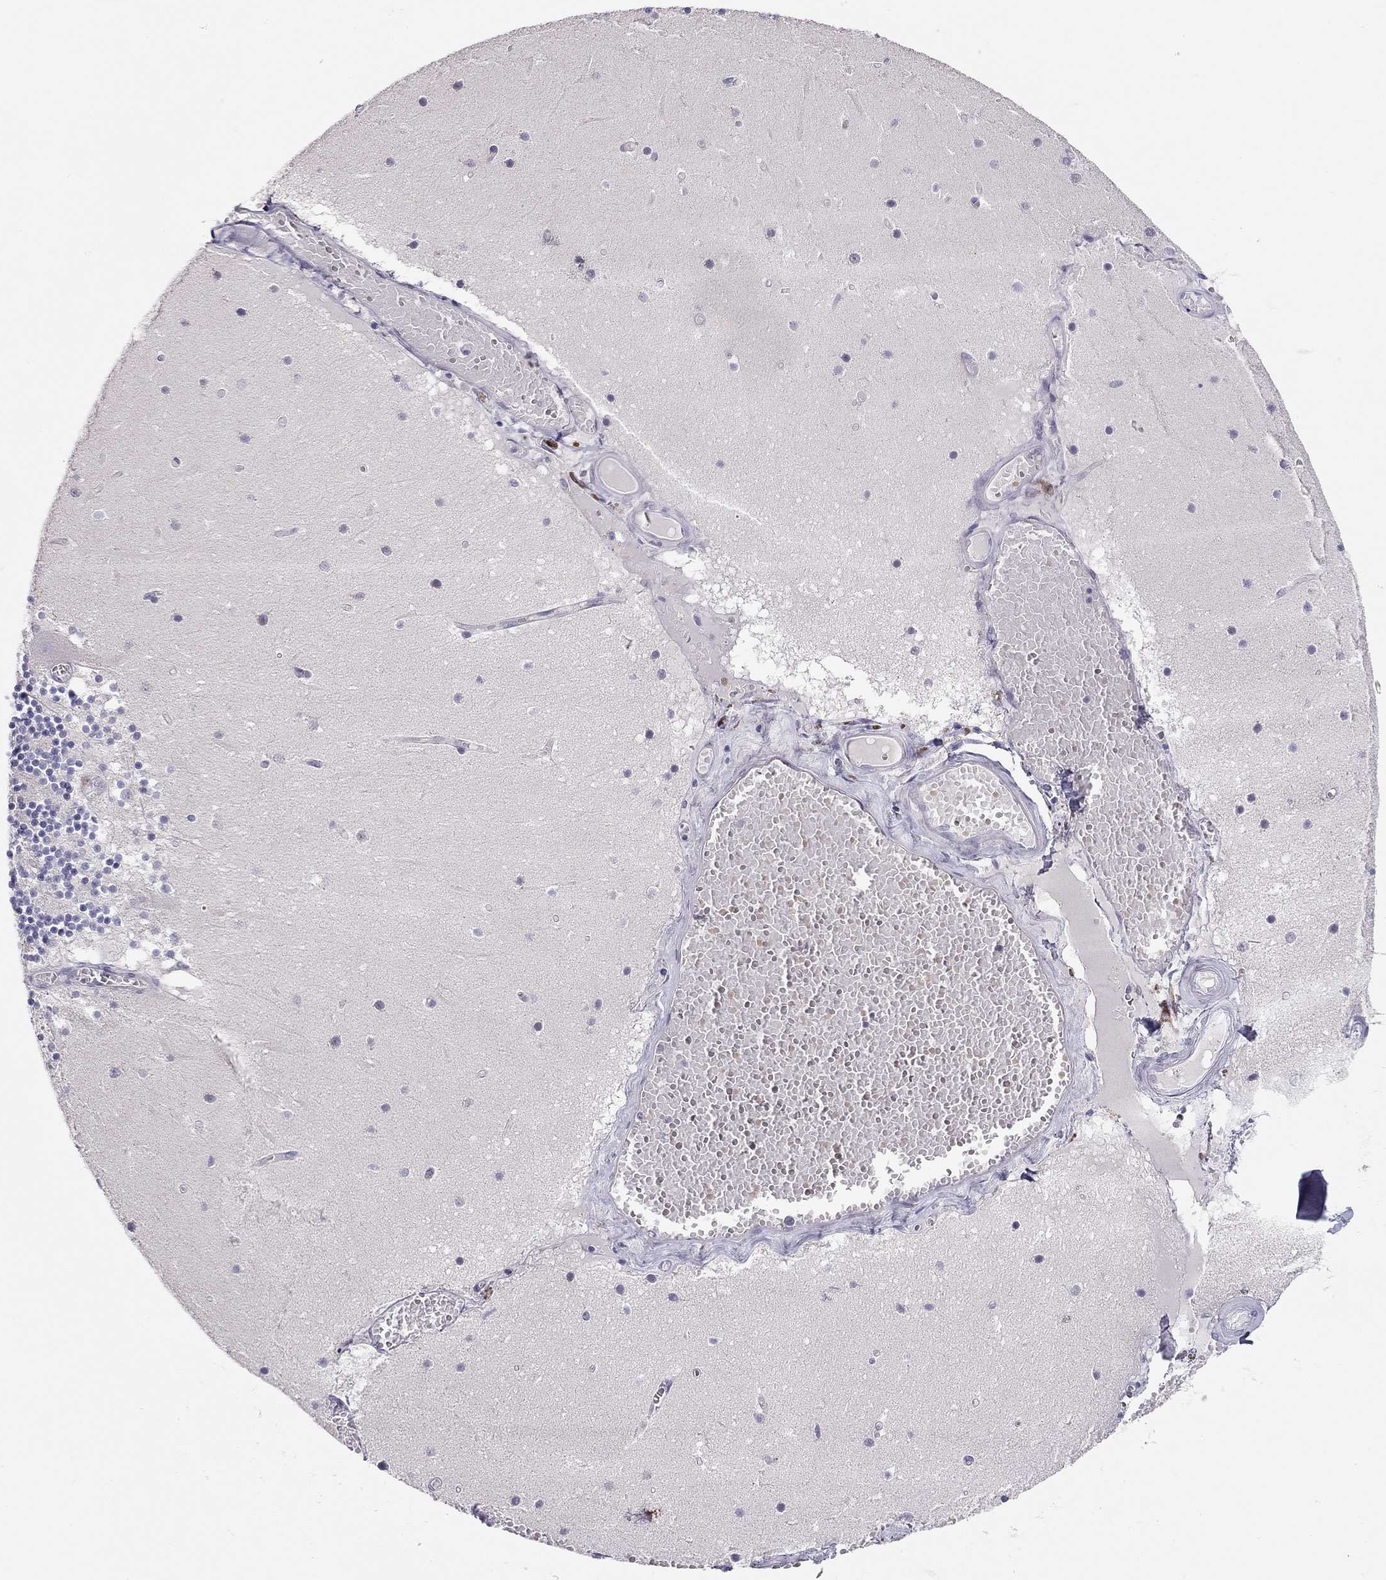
{"staining": {"intensity": "negative", "quantity": "none", "location": "none"}, "tissue": "cerebellum", "cell_type": "Cells in granular layer", "image_type": "normal", "snomed": [{"axis": "morphology", "description": "Normal tissue, NOS"}, {"axis": "topography", "description": "Cerebellum"}], "caption": "This is a micrograph of IHC staining of normal cerebellum, which shows no positivity in cells in granular layer. (Immunohistochemistry, brightfield microscopy, high magnification).", "gene": "KCNV2", "patient": {"sex": "female", "age": 28}}